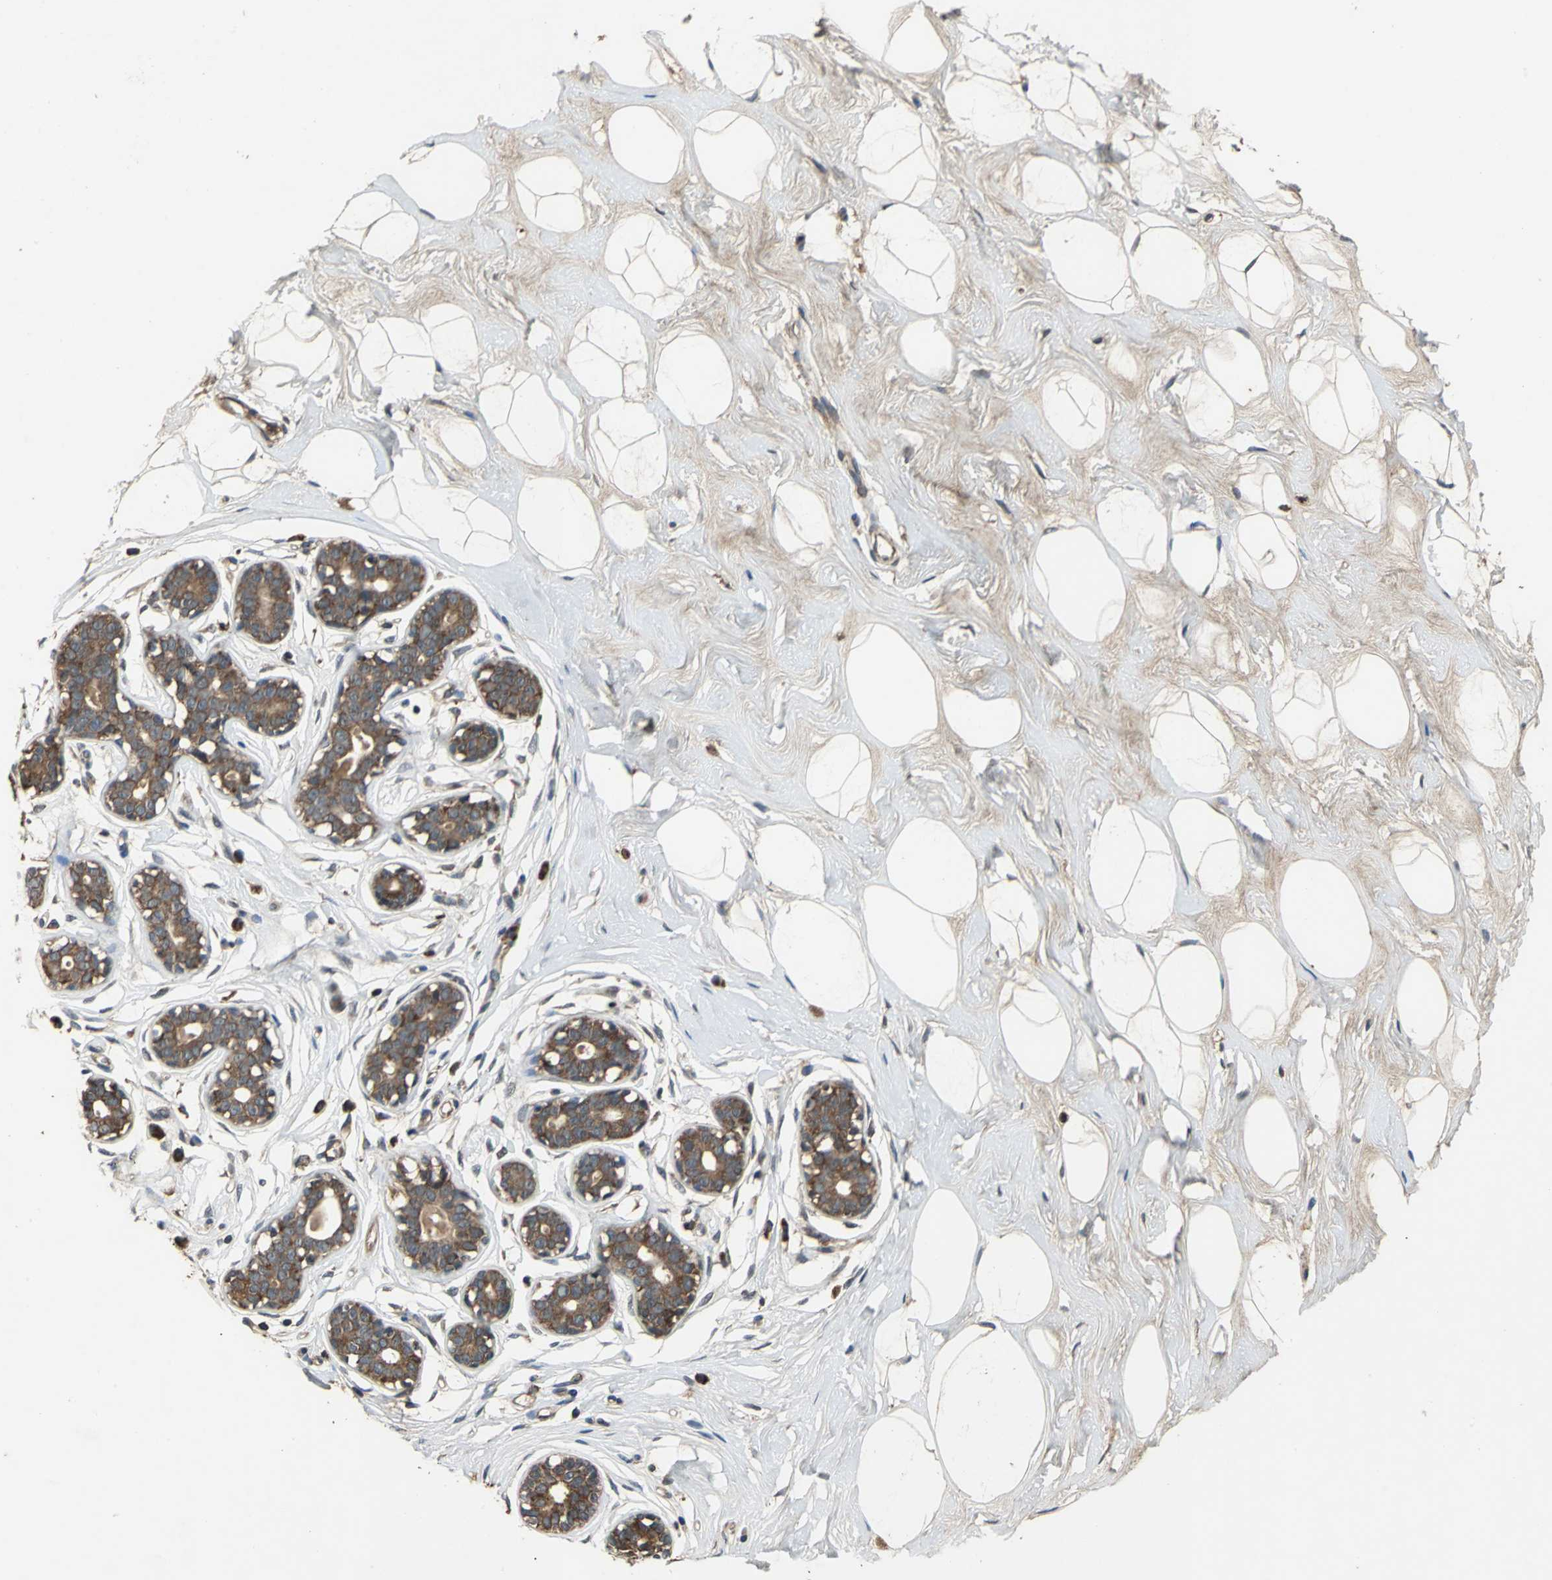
{"staining": {"intensity": "negative", "quantity": "none", "location": "none"}, "tissue": "breast", "cell_type": "Adipocytes", "image_type": "normal", "snomed": [{"axis": "morphology", "description": "Normal tissue, NOS"}, {"axis": "topography", "description": "Breast"}], "caption": "Adipocytes show no significant staining in unremarkable breast. (Brightfield microscopy of DAB (3,3'-diaminobenzidine) immunohistochemistry (IHC) at high magnification).", "gene": "ZNF608", "patient": {"sex": "female", "age": 23}}